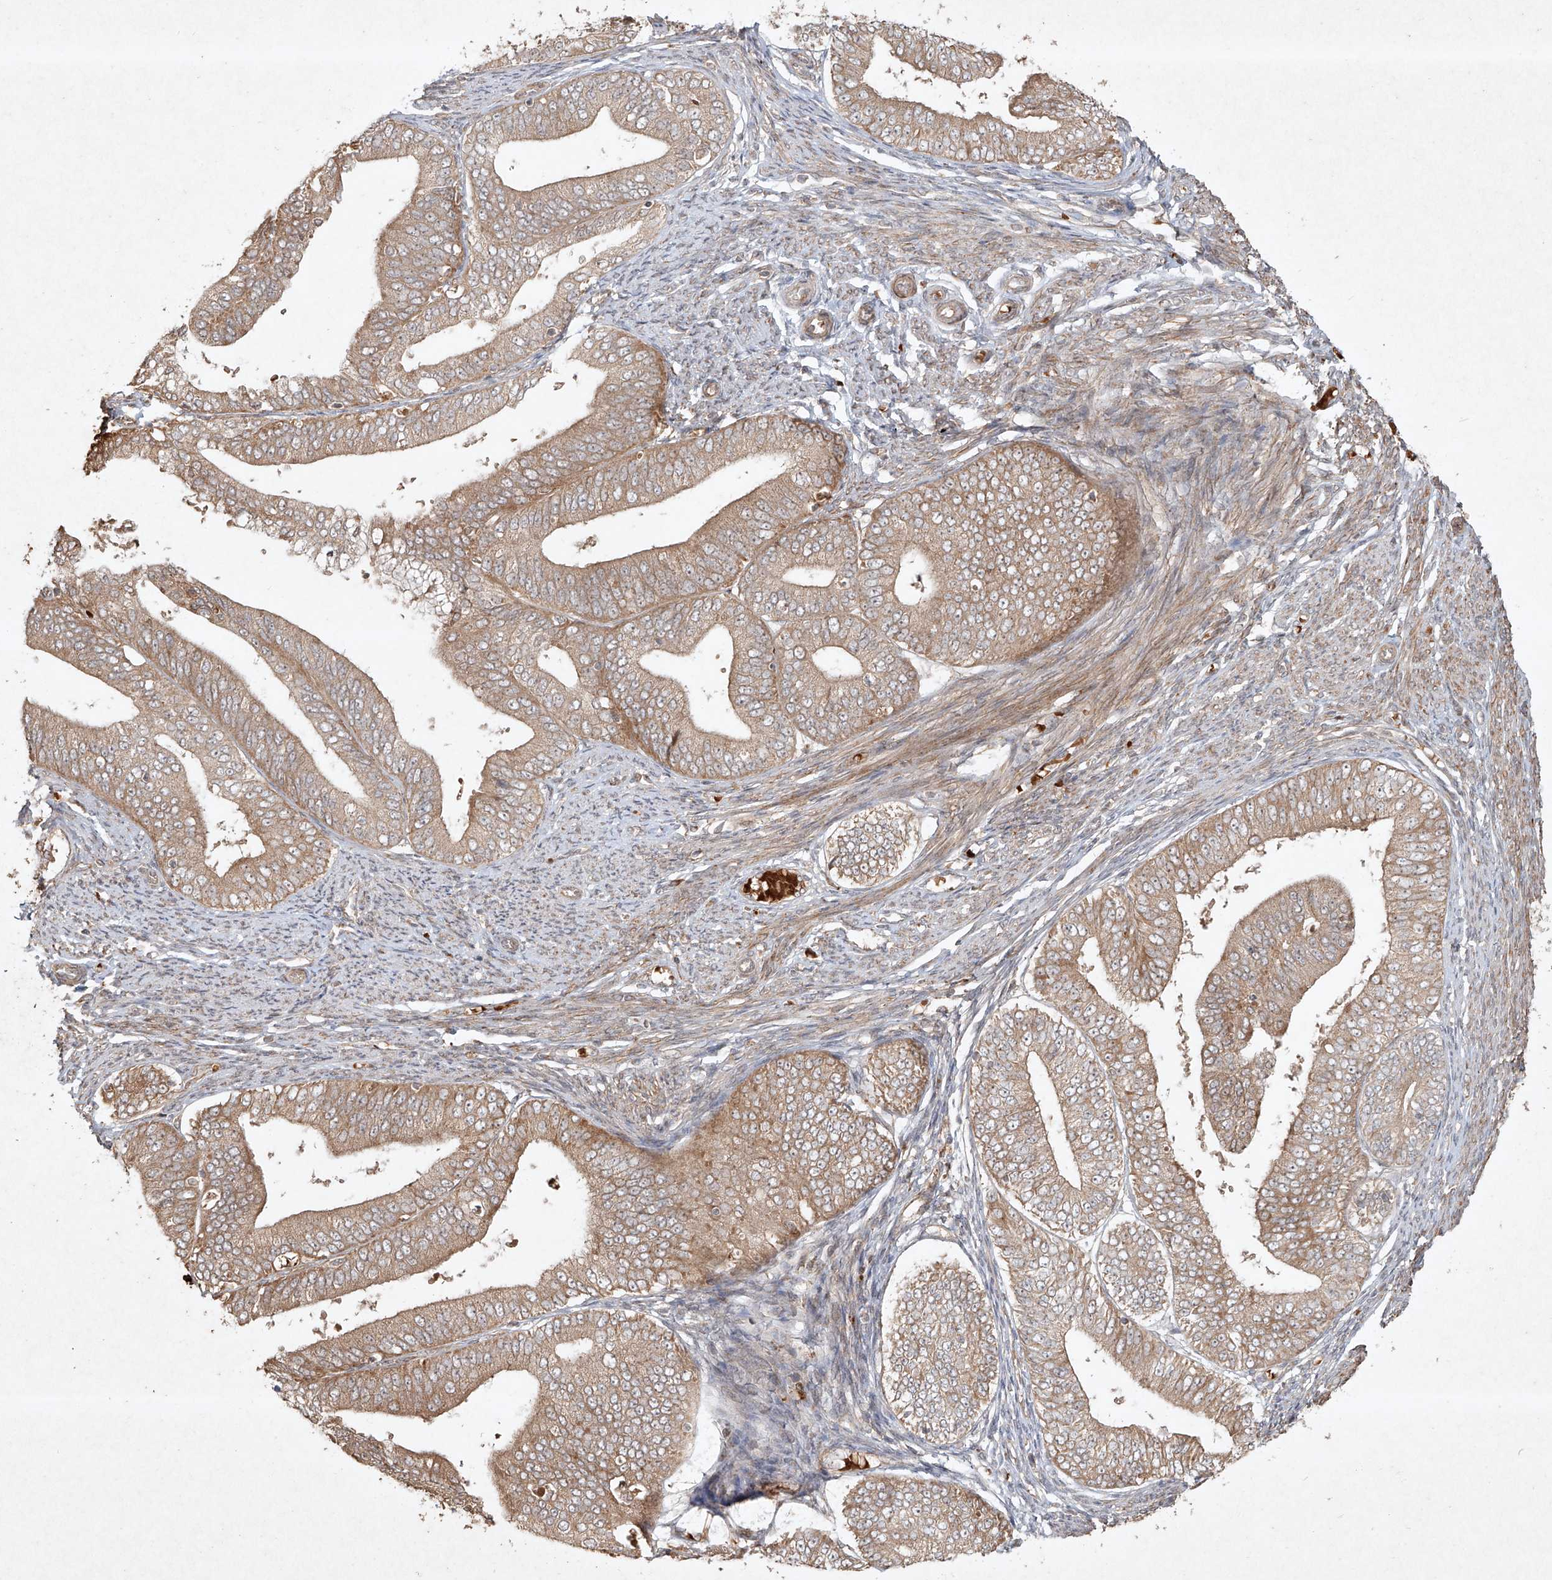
{"staining": {"intensity": "weak", "quantity": ">75%", "location": "cytoplasmic/membranous"}, "tissue": "endometrial cancer", "cell_type": "Tumor cells", "image_type": "cancer", "snomed": [{"axis": "morphology", "description": "Adenocarcinoma, NOS"}, {"axis": "topography", "description": "Endometrium"}], "caption": "About >75% of tumor cells in human adenocarcinoma (endometrial) demonstrate weak cytoplasmic/membranous protein positivity as visualized by brown immunohistochemical staining.", "gene": "CYYR1", "patient": {"sex": "female", "age": 63}}